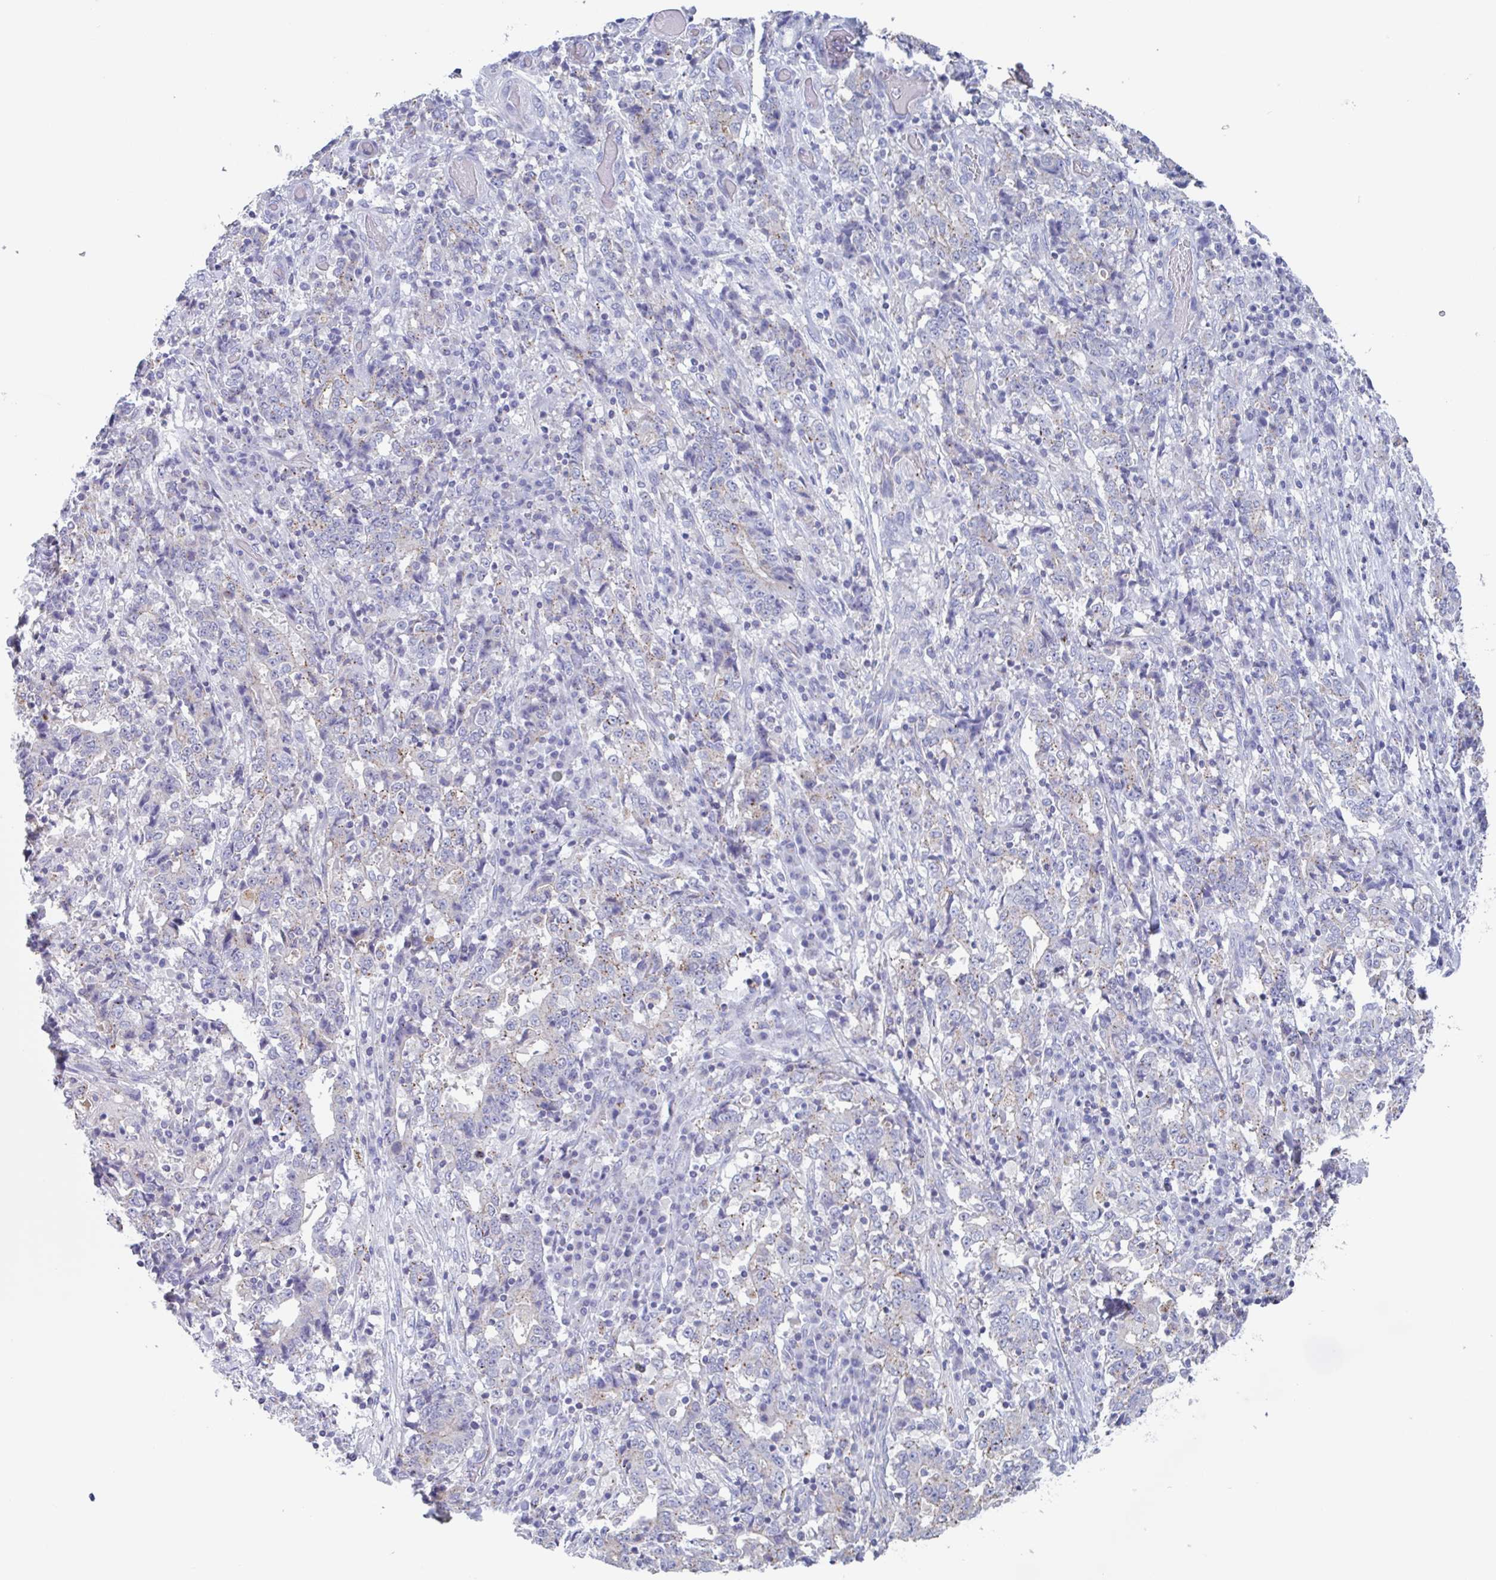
{"staining": {"intensity": "weak", "quantity": "<25%", "location": "cytoplasmic/membranous"}, "tissue": "stomach cancer", "cell_type": "Tumor cells", "image_type": "cancer", "snomed": [{"axis": "morphology", "description": "Normal tissue, NOS"}, {"axis": "morphology", "description": "Adenocarcinoma, NOS"}, {"axis": "topography", "description": "Stomach, upper"}, {"axis": "topography", "description": "Stomach"}], "caption": "Tumor cells show no significant expression in adenocarcinoma (stomach).", "gene": "CHMP5", "patient": {"sex": "male", "age": 59}}